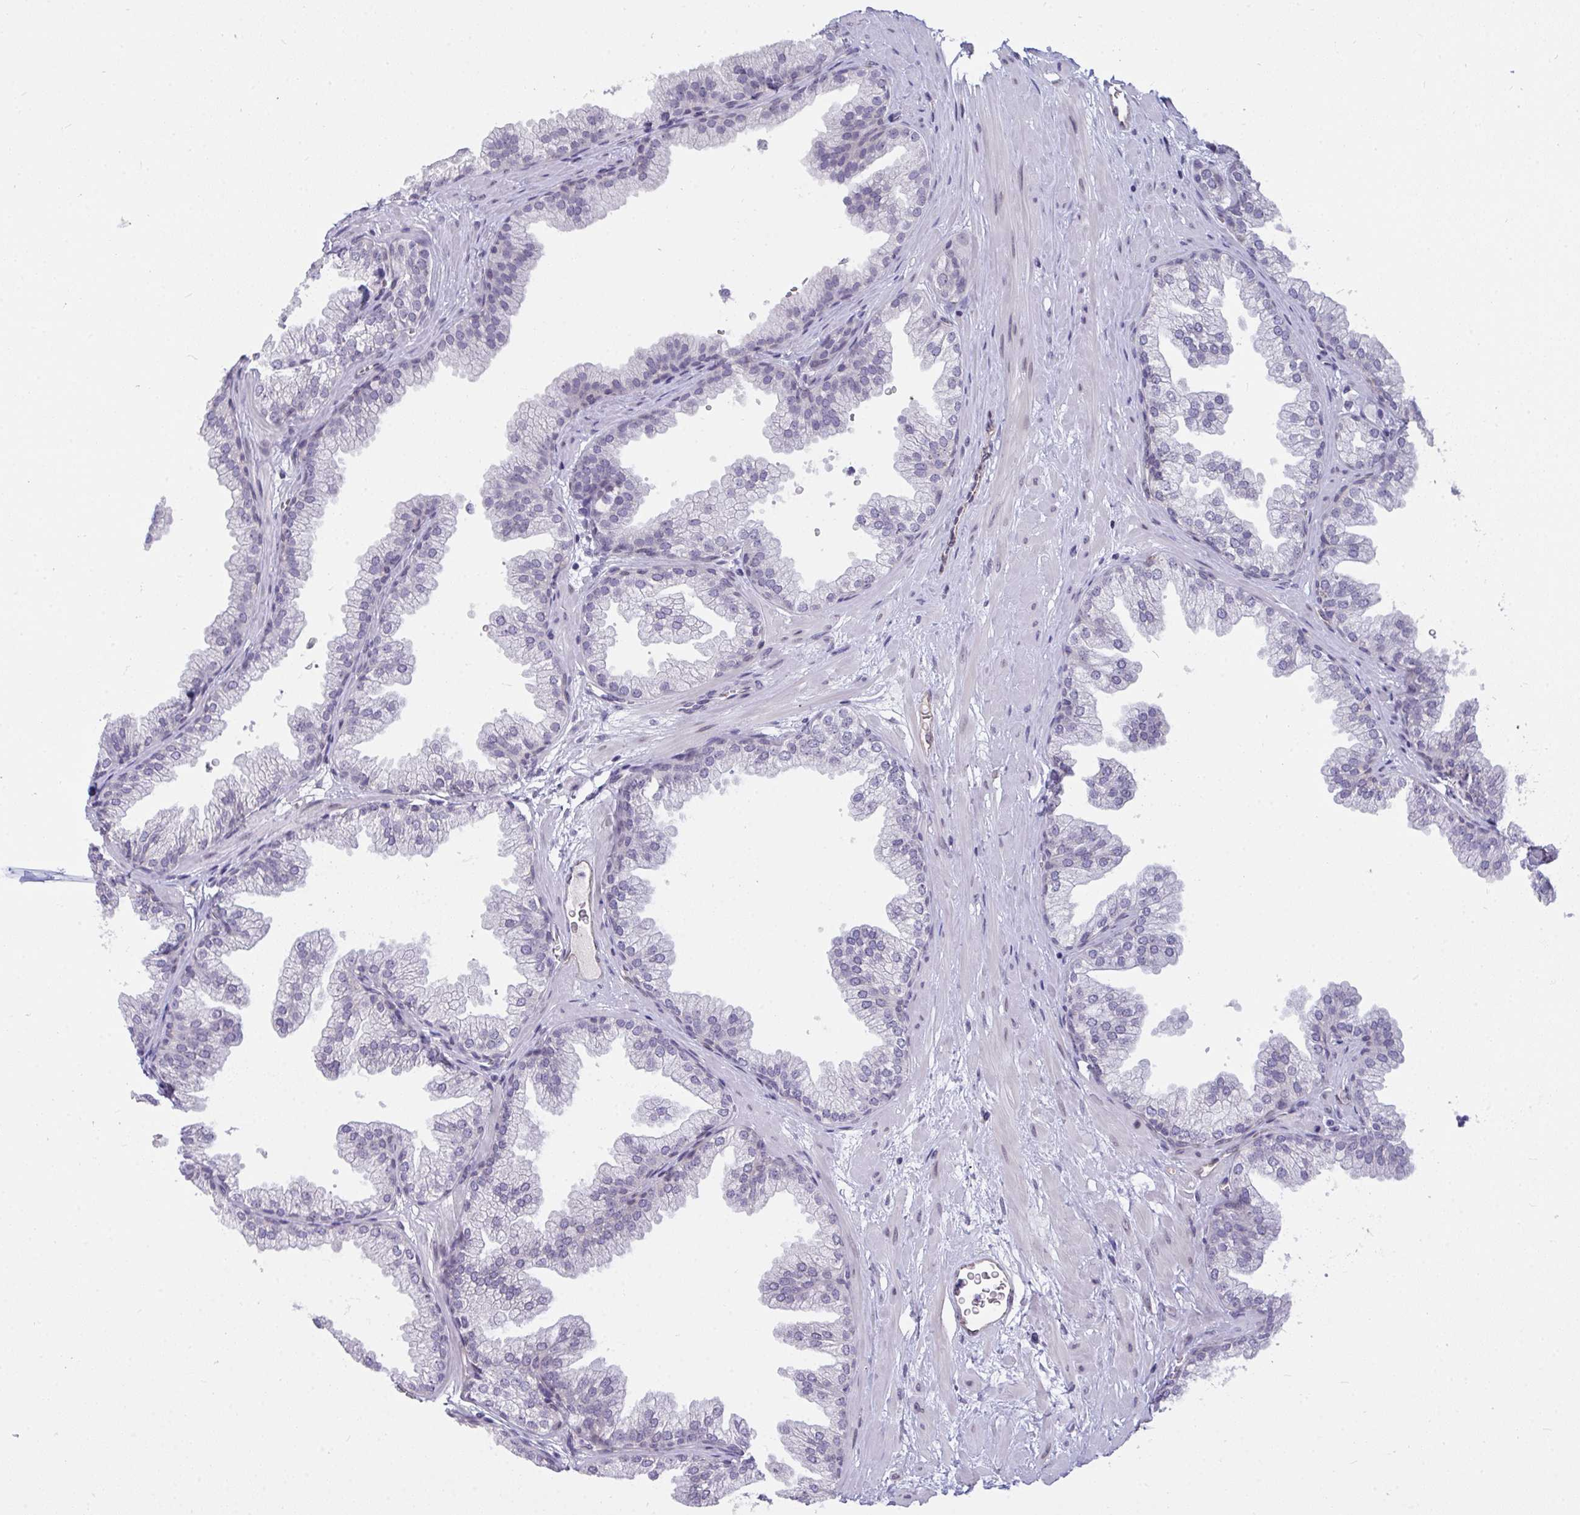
{"staining": {"intensity": "negative", "quantity": "none", "location": "none"}, "tissue": "prostate", "cell_type": "Glandular cells", "image_type": "normal", "snomed": [{"axis": "morphology", "description": "Normal tissue, NOS"}, {"axis": "topography", "description": "Prostate"}], "caption": "Micrograph shows no significant protein positivity in glandular cells of normal prostate.", "gene": "SEMA6B", "patient": {"sex": "male", "age": 37}}